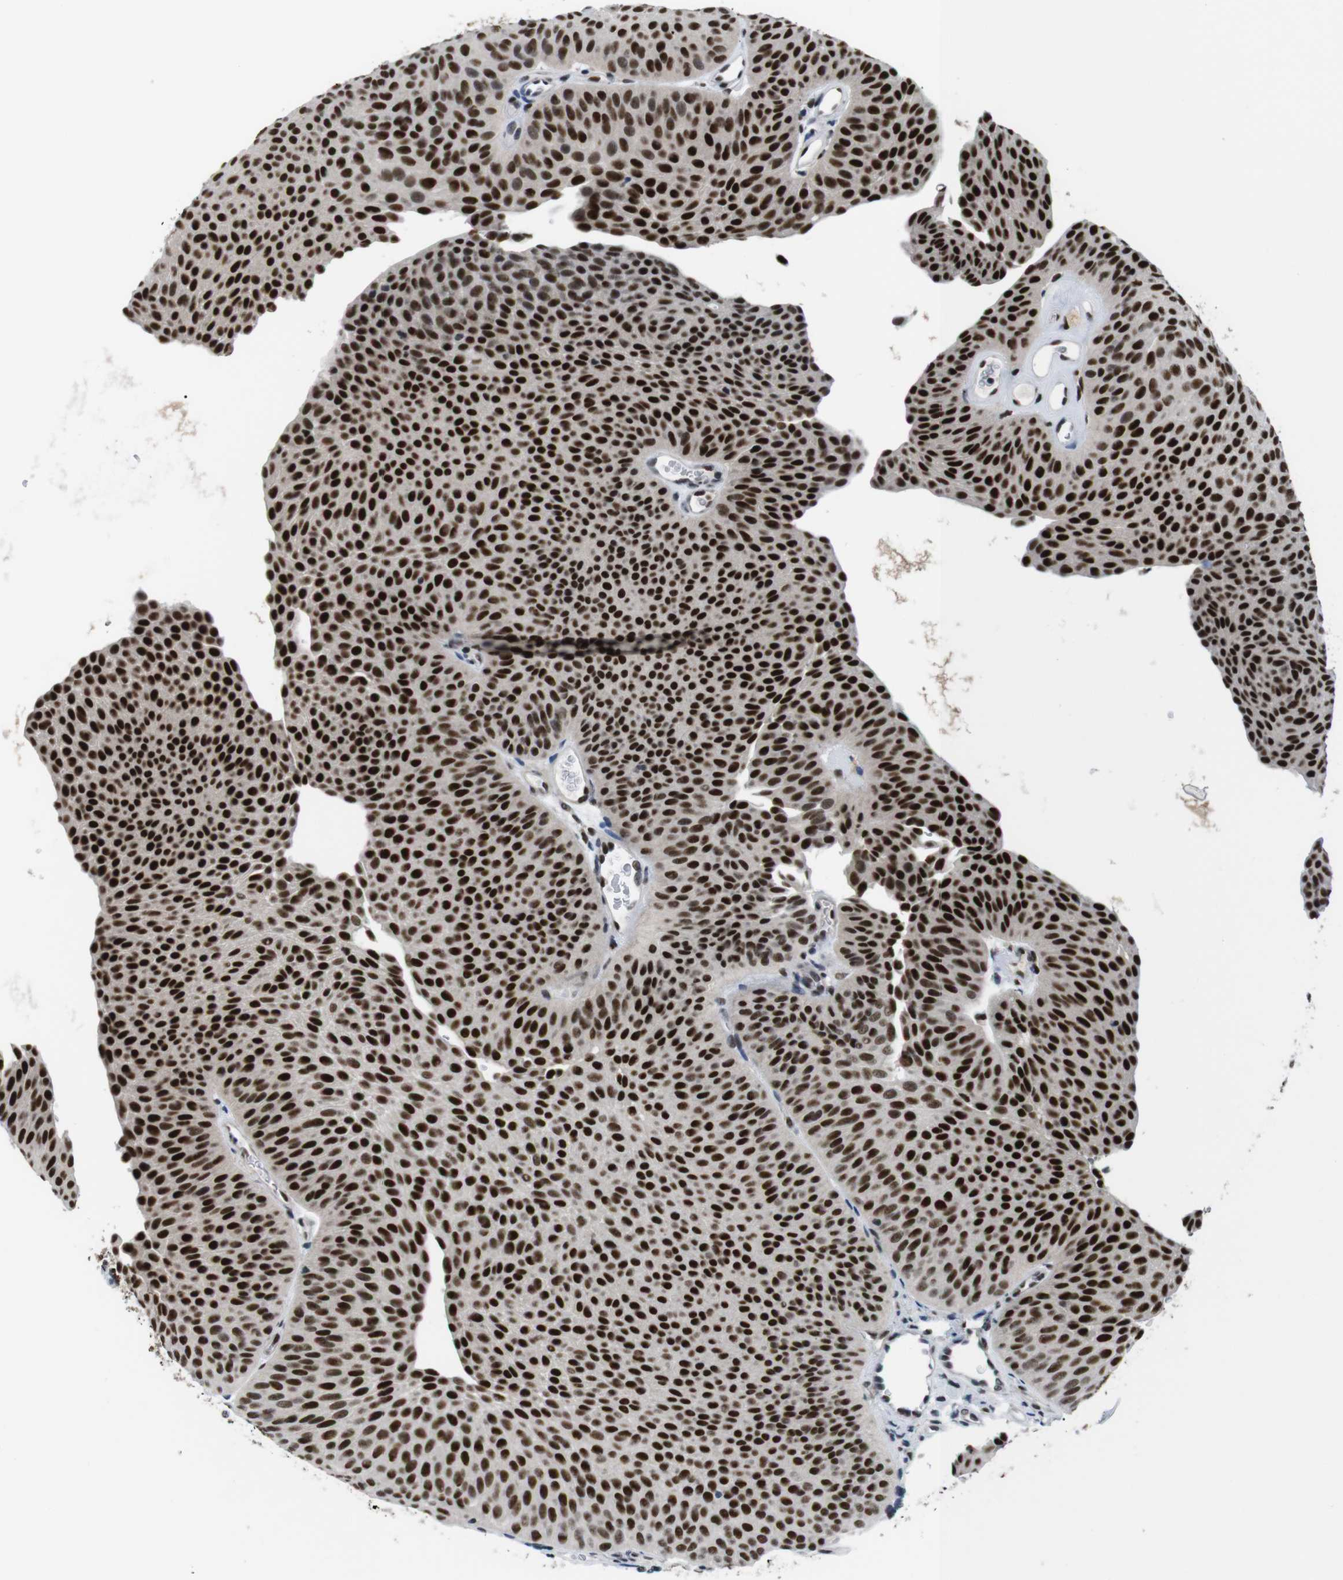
{"staining": {"intensity": "strong", "quantity": ">75%", "location": "nuclear"}, "tissue": "urothelial cancer", "cell_type": "Tumor cells", "image_type": "cancer", "snomed": [{"axis": "morphology", "description": "Urothelial carcinoma, Low grade"}, {"axis": "topography", "description": "Urinary bladder"}], "caption": "Protein positivity by IHC reveals strong nuclear expression in about >75% of tumor cells in urothelial carcinoma (low-grade).", "gene": "PSME3", "patient": {"sex": "female", "age": 60}}